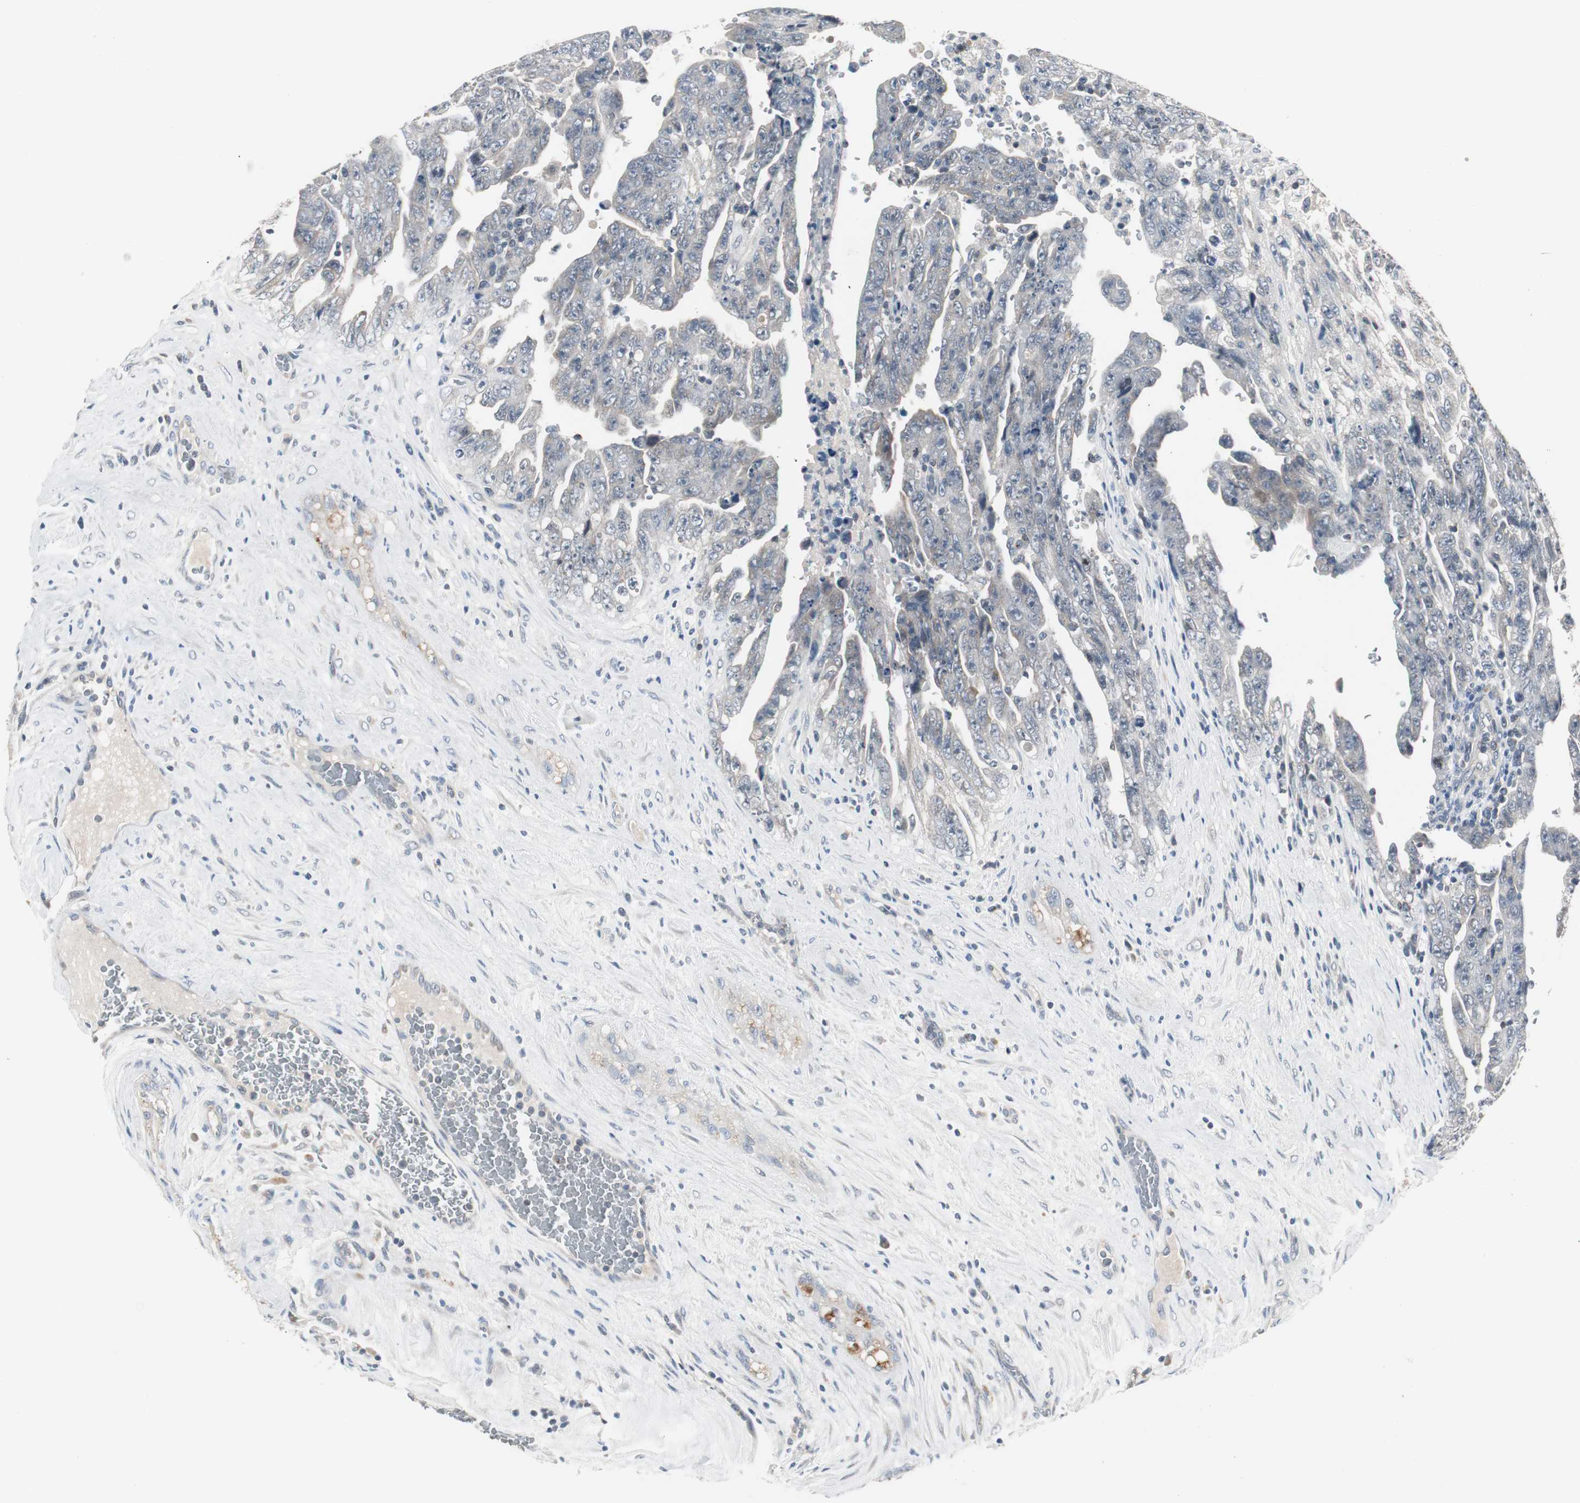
{"staining": {"intensity": "weak", "quantity": "25%-75%", "location": "cytoplasmic/membranous"}, "tissue": "testis cancer", "cell_type": "Tumor cells", "image_type": "cancer", "snomed": [{"axis": "morphology", "description": "Carcinoma, Embryonal, NOS"}, {"axis": "topography", "description": "Testis"}], "caption": "Immunohistochemical staining of human testis embryonal carcinoma shows weak cytoplasmic/membranous protein positivity in about 25%-75% of tumor cells.", "gene": "ZMPSTE24", "patient": {"sex": "male", "age": 28}}